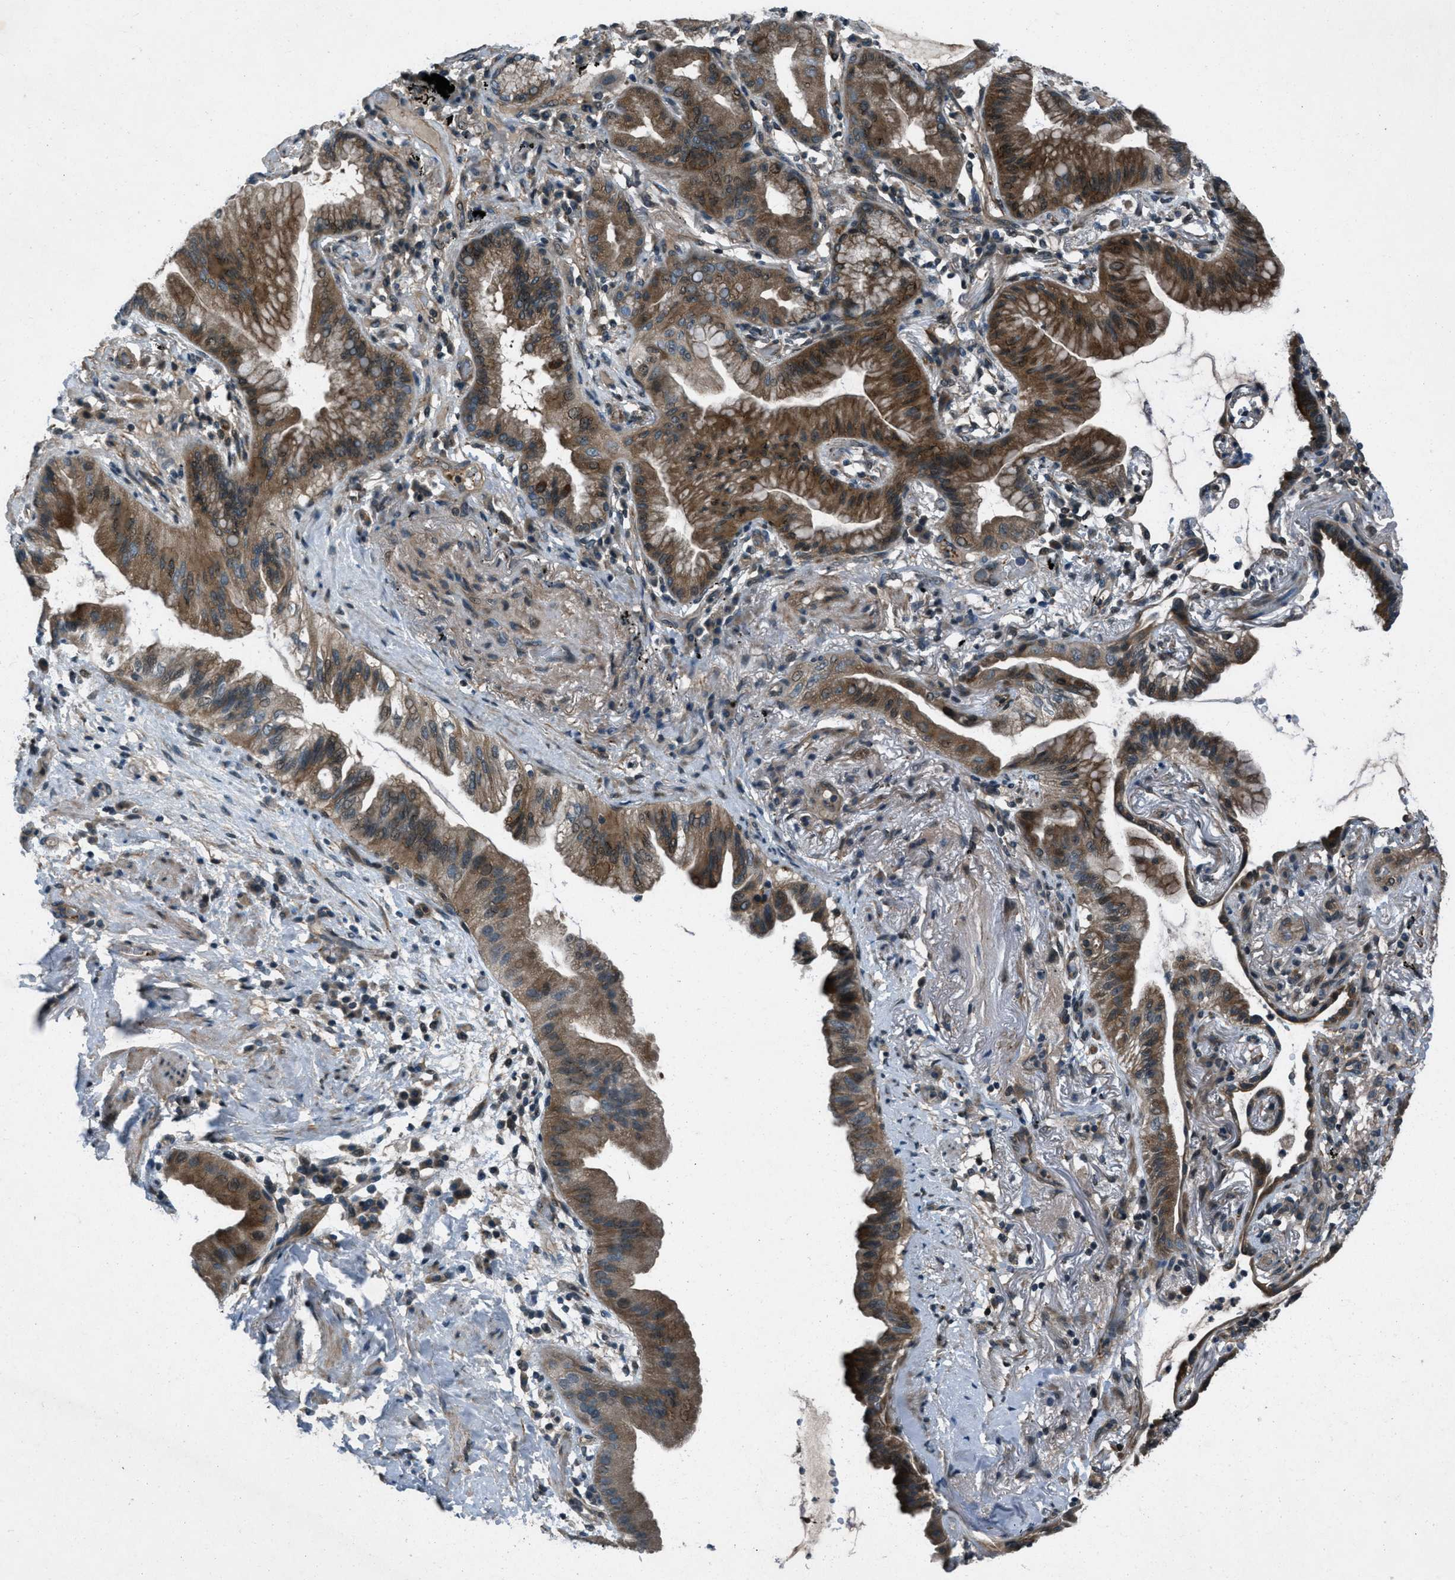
{"staining": {"intensity": "moderate", "quantity": ">75%", "location": "cytoplasmic/membranous"}, "tissue": "lung cancer", "cell_type": "Tumor cells", "image_type": "cancer", "snomed": [{"axis": "morphology", "description": "Normal tissue, NOS"}, {"axis": "morphology", "description": "Adenocarcinoma, NOS"}, {"axis": "topography", "description": "Bronchus"}, {"axis": "topography", "description": "Lung"}], "caption": "A brown stain shows moderate cytoplasmic/membranous staining of a protein in adenocarcinoma (lung) tumor cells.", "gene": "EPSTI1", "patient": {"sex": "female", "age": 70}}